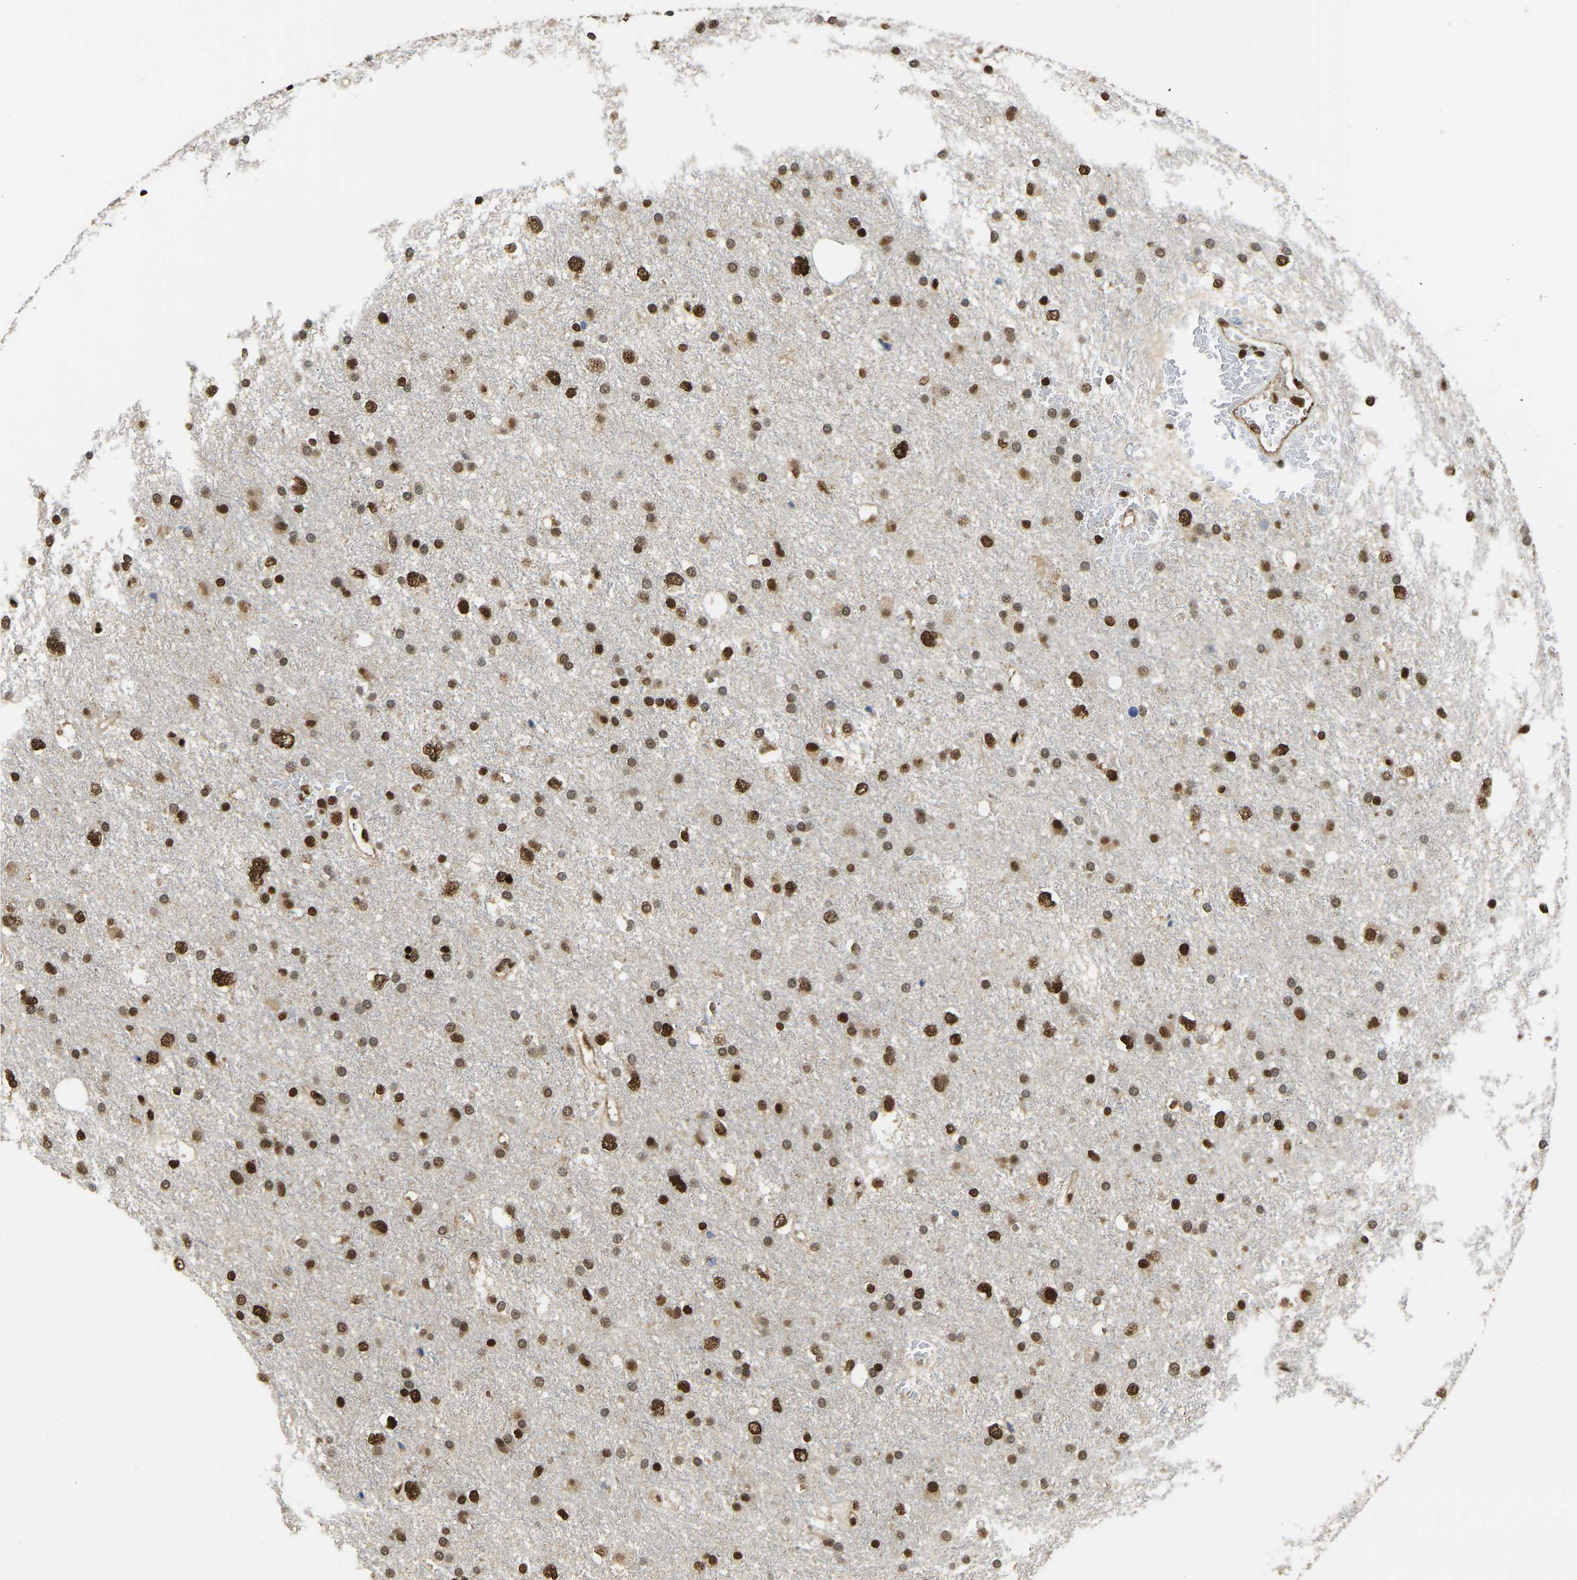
{"staining": {"intensity": "strong", "quantity": ">75%", "location": "nuclear"}, "tissue": "glioma", "cell_type": "Tumor cells", "image_type": "cancer", "snomed": [{"axis": "morphology", "description": "Glioma, malignant, Low grade"}, {"axis": "topography", "description": "Brain"}], "caption": "Glioma stained with immunohistochemistry (IHC) reveals strong nuclear staining in about >75% of tumor cells.", "gene": "ZSCAN20", "patient": {"sex": "female", "age": 37}}